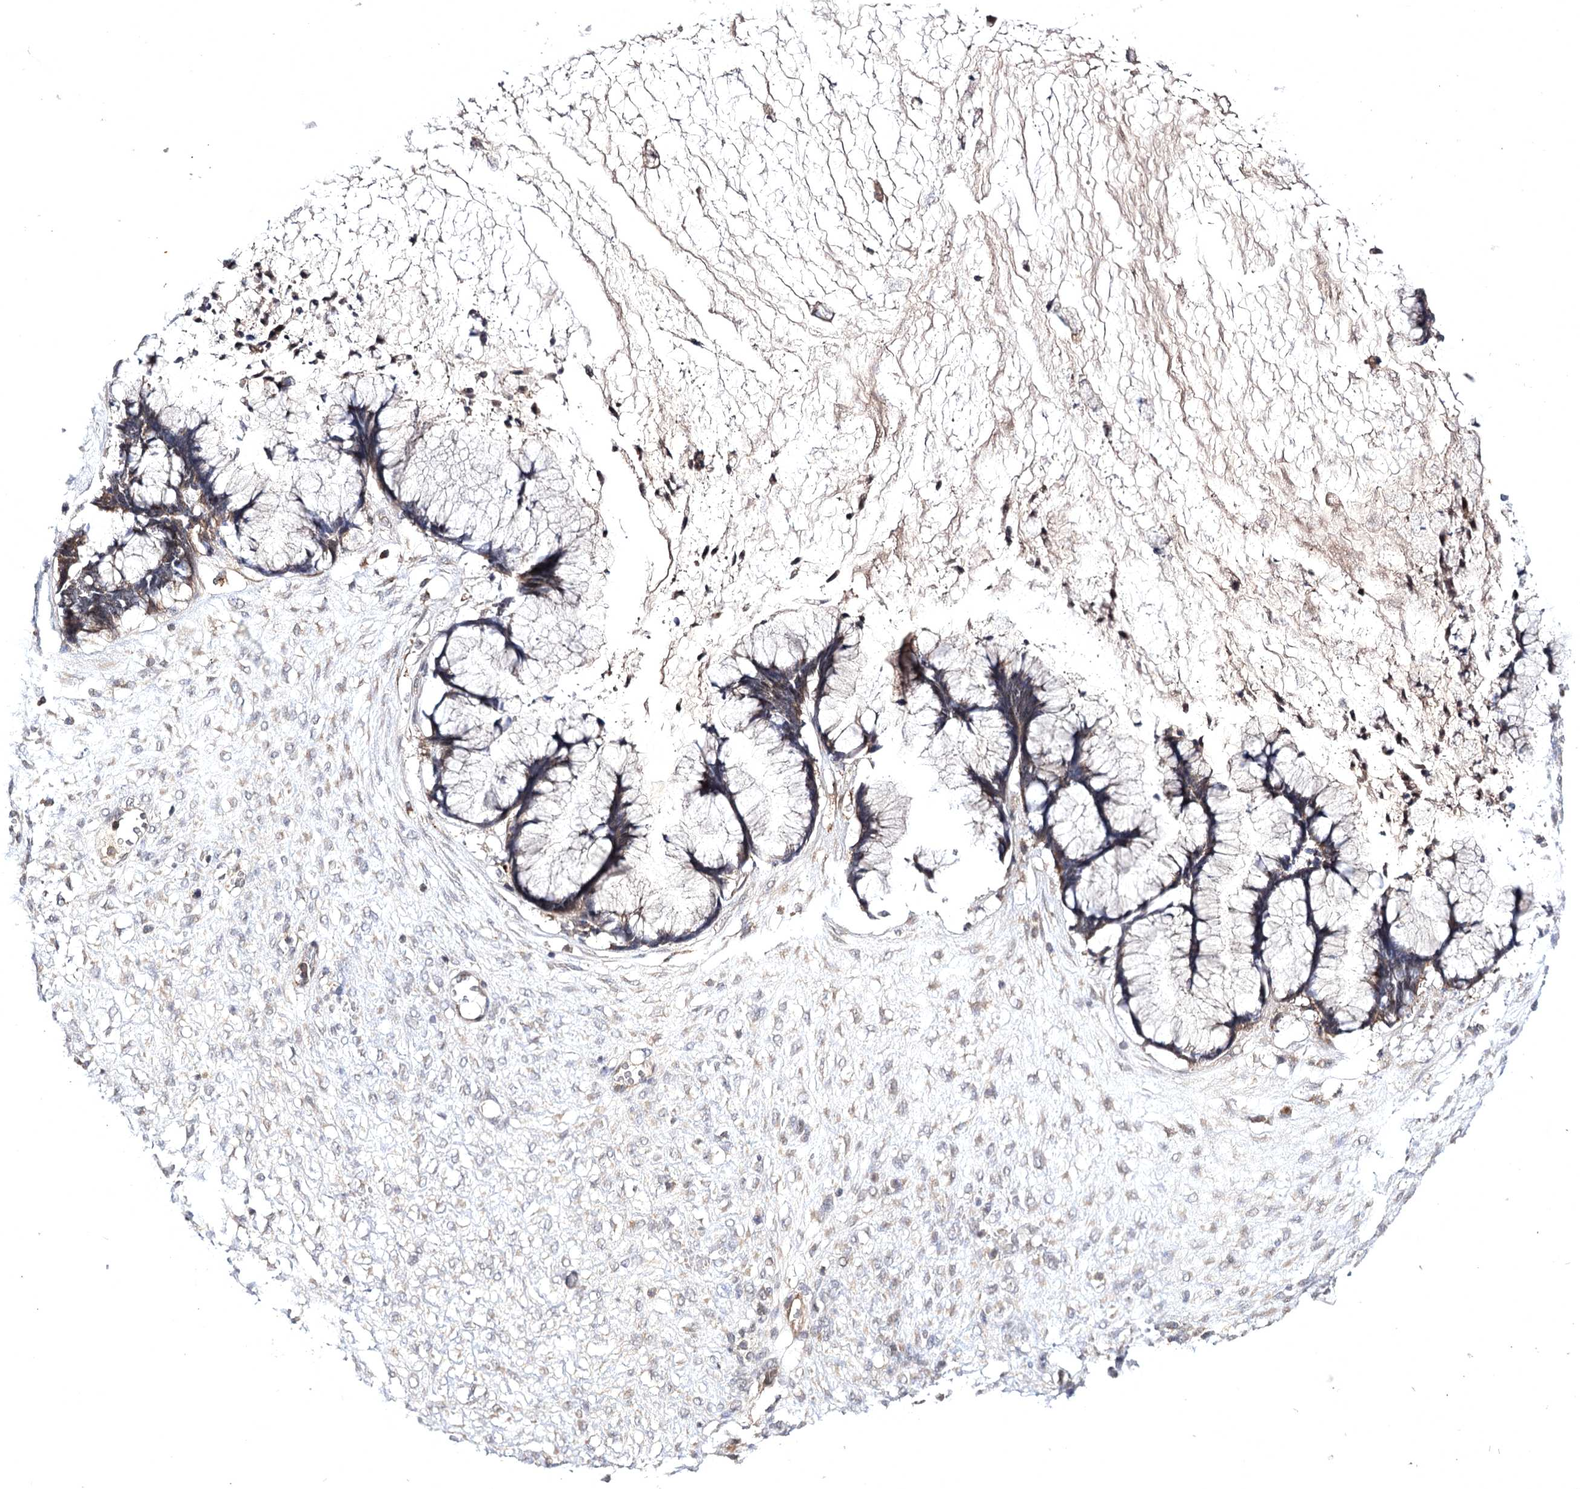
{"staining": {"intensity": "weak", "quantity": "25%-75%", "location": "cytoplasmic/membranous"}, "tissue": "ovarian cancer", "cell_type": "Tumor cells", "image_type": "cancer", "snomed": [{"axis": "morphology", "description": "Cystadenocarcinoma, mucinous, NOS"}, {"axis": "topography", "description": "Ovary"}], "caption": "Ovarian cancer (mucinous cystadenocarcinoma) stained for a protein (brown) demonstrates weak cytoplasmic/membranous positive expression in about 25%-75% of tumor cells.", "gene": "BCR", "patient": {"sex": "female", "age": 42}}